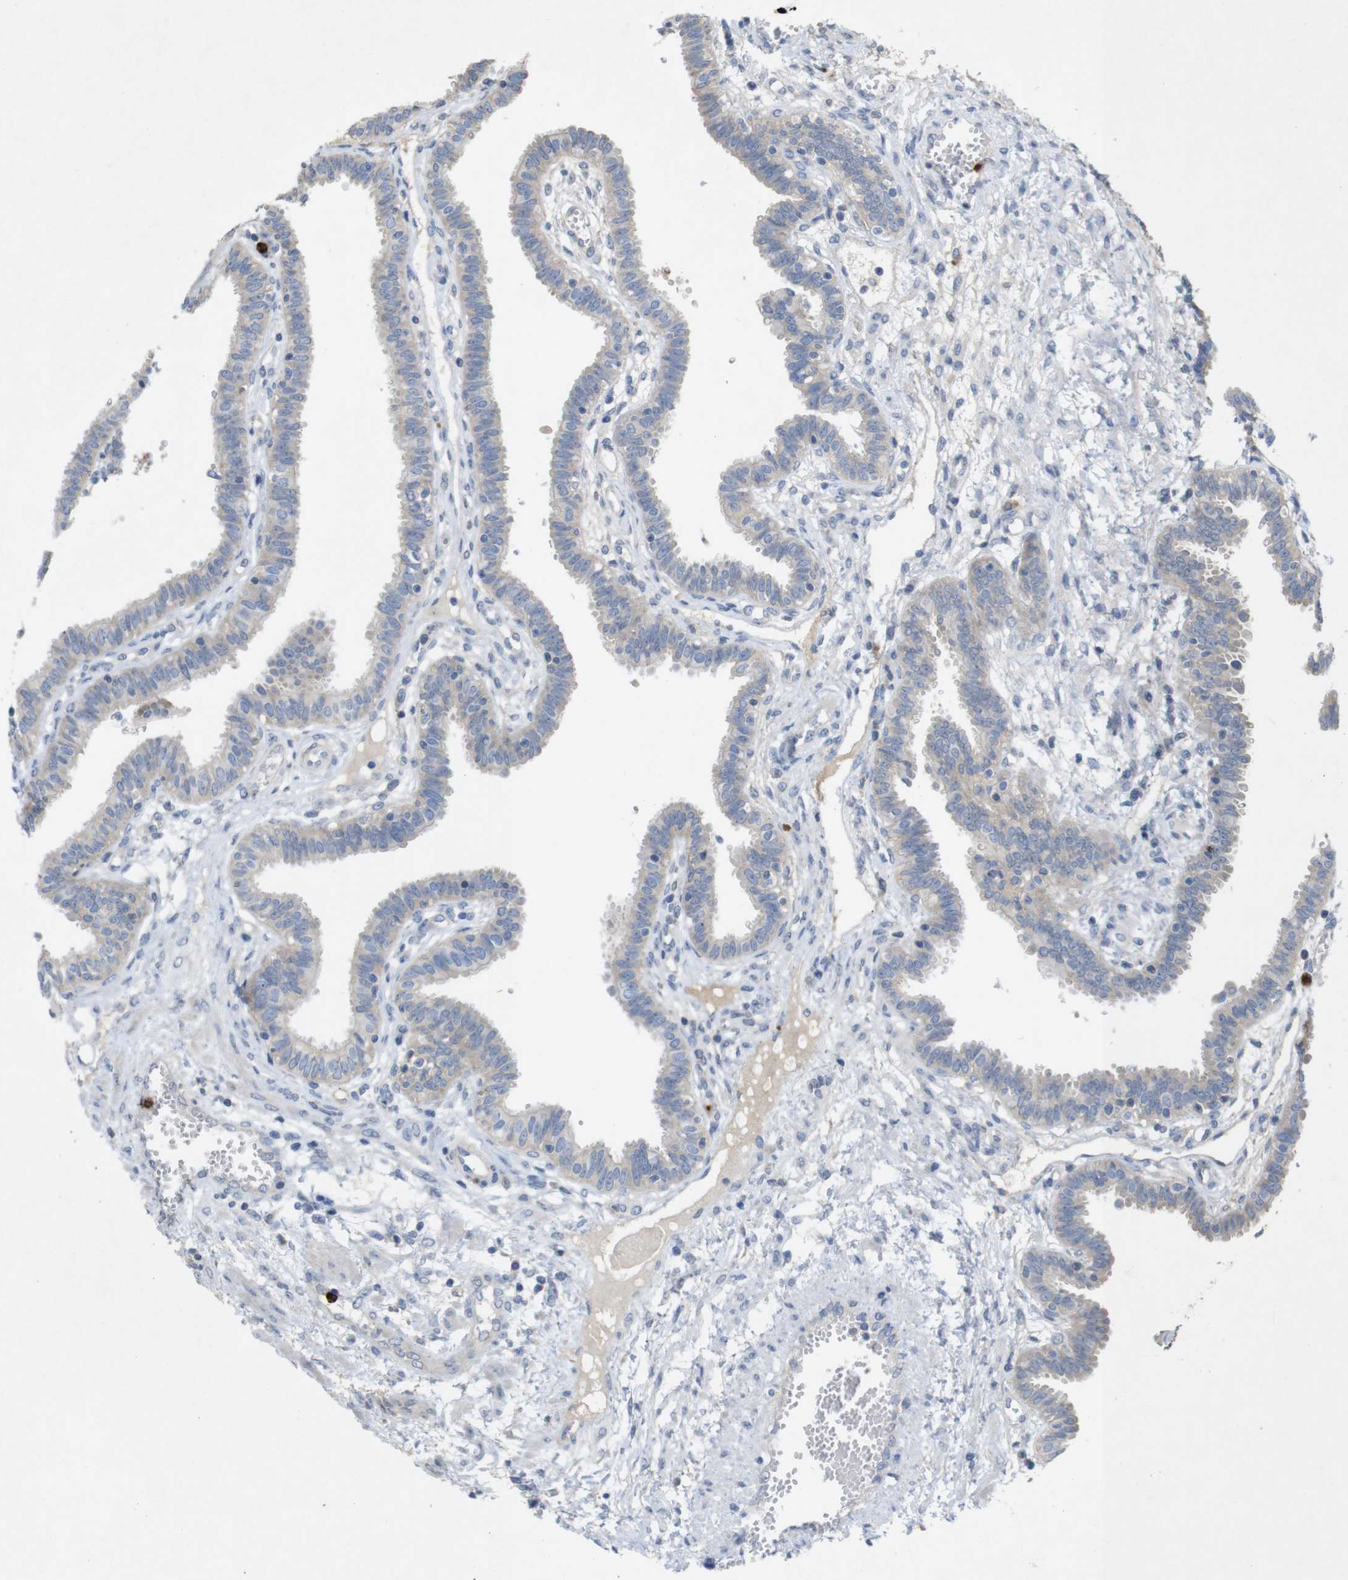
{"staining": {"intensity": "negative", "quantity": "none", "location": "none"}, "tissue": "fallopian tube", "cell_type": "Glandular cells", "image_type": "normal", "snomed": [{"axis": "morphology", "description": "Normal tissue, NOS"}, {"axis": "topography", "description": "Fallopian tube"}], "caption": "Immunohistochemistry image of normal fallopian tube stained for a protein (brown), which displays no positivity in glandular cells. The staining is performed using DAB brown chromogen with nuclei counter-stained in using hematoxylin.", "gene": "TSPAN14", "patient": {"sex": "female", "age": 32}}